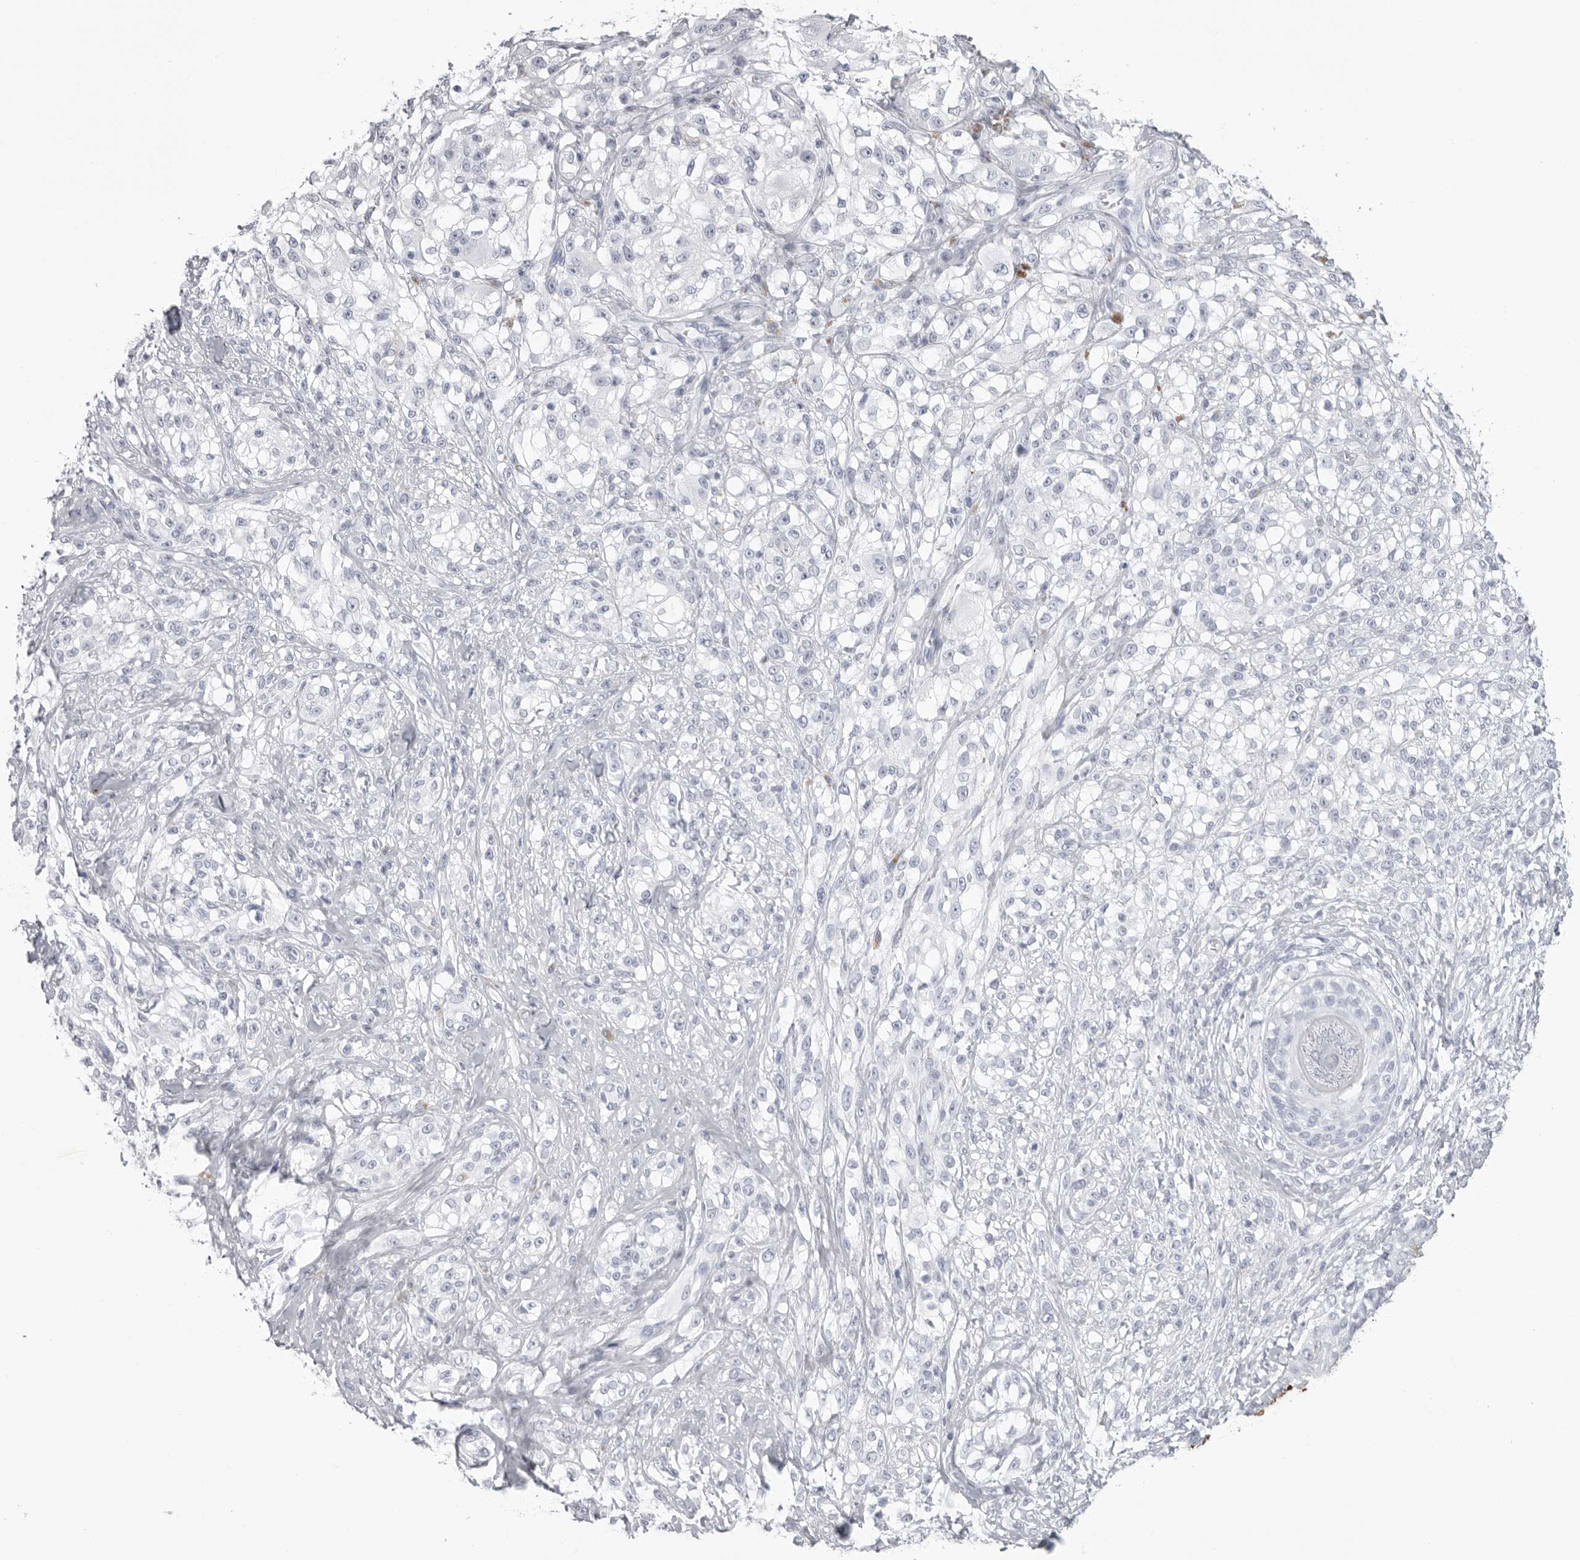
{"staining": {"intensity": "negative", "quantity": "none", "location": "none"}, "tissue": "melanoma", "cell_type": "Tumor cells", "image_type": "cancer", "snomed": [{"axis": "morphology", "description": "Malignant melanoma, NOS"}, {"axis": "topography", "description": "Skin of head"}], "caption": "Immunohistochemistry (IHC) photomicrograph of human malignant melanoma stained for a protein (brown), which exhibits no staining in tumor cells. (Immunohistochemistry (IHC), brightfield microscopy, high magnification).", "gene": "KLK9", "patient": {"sex": "male", "age": 83}}